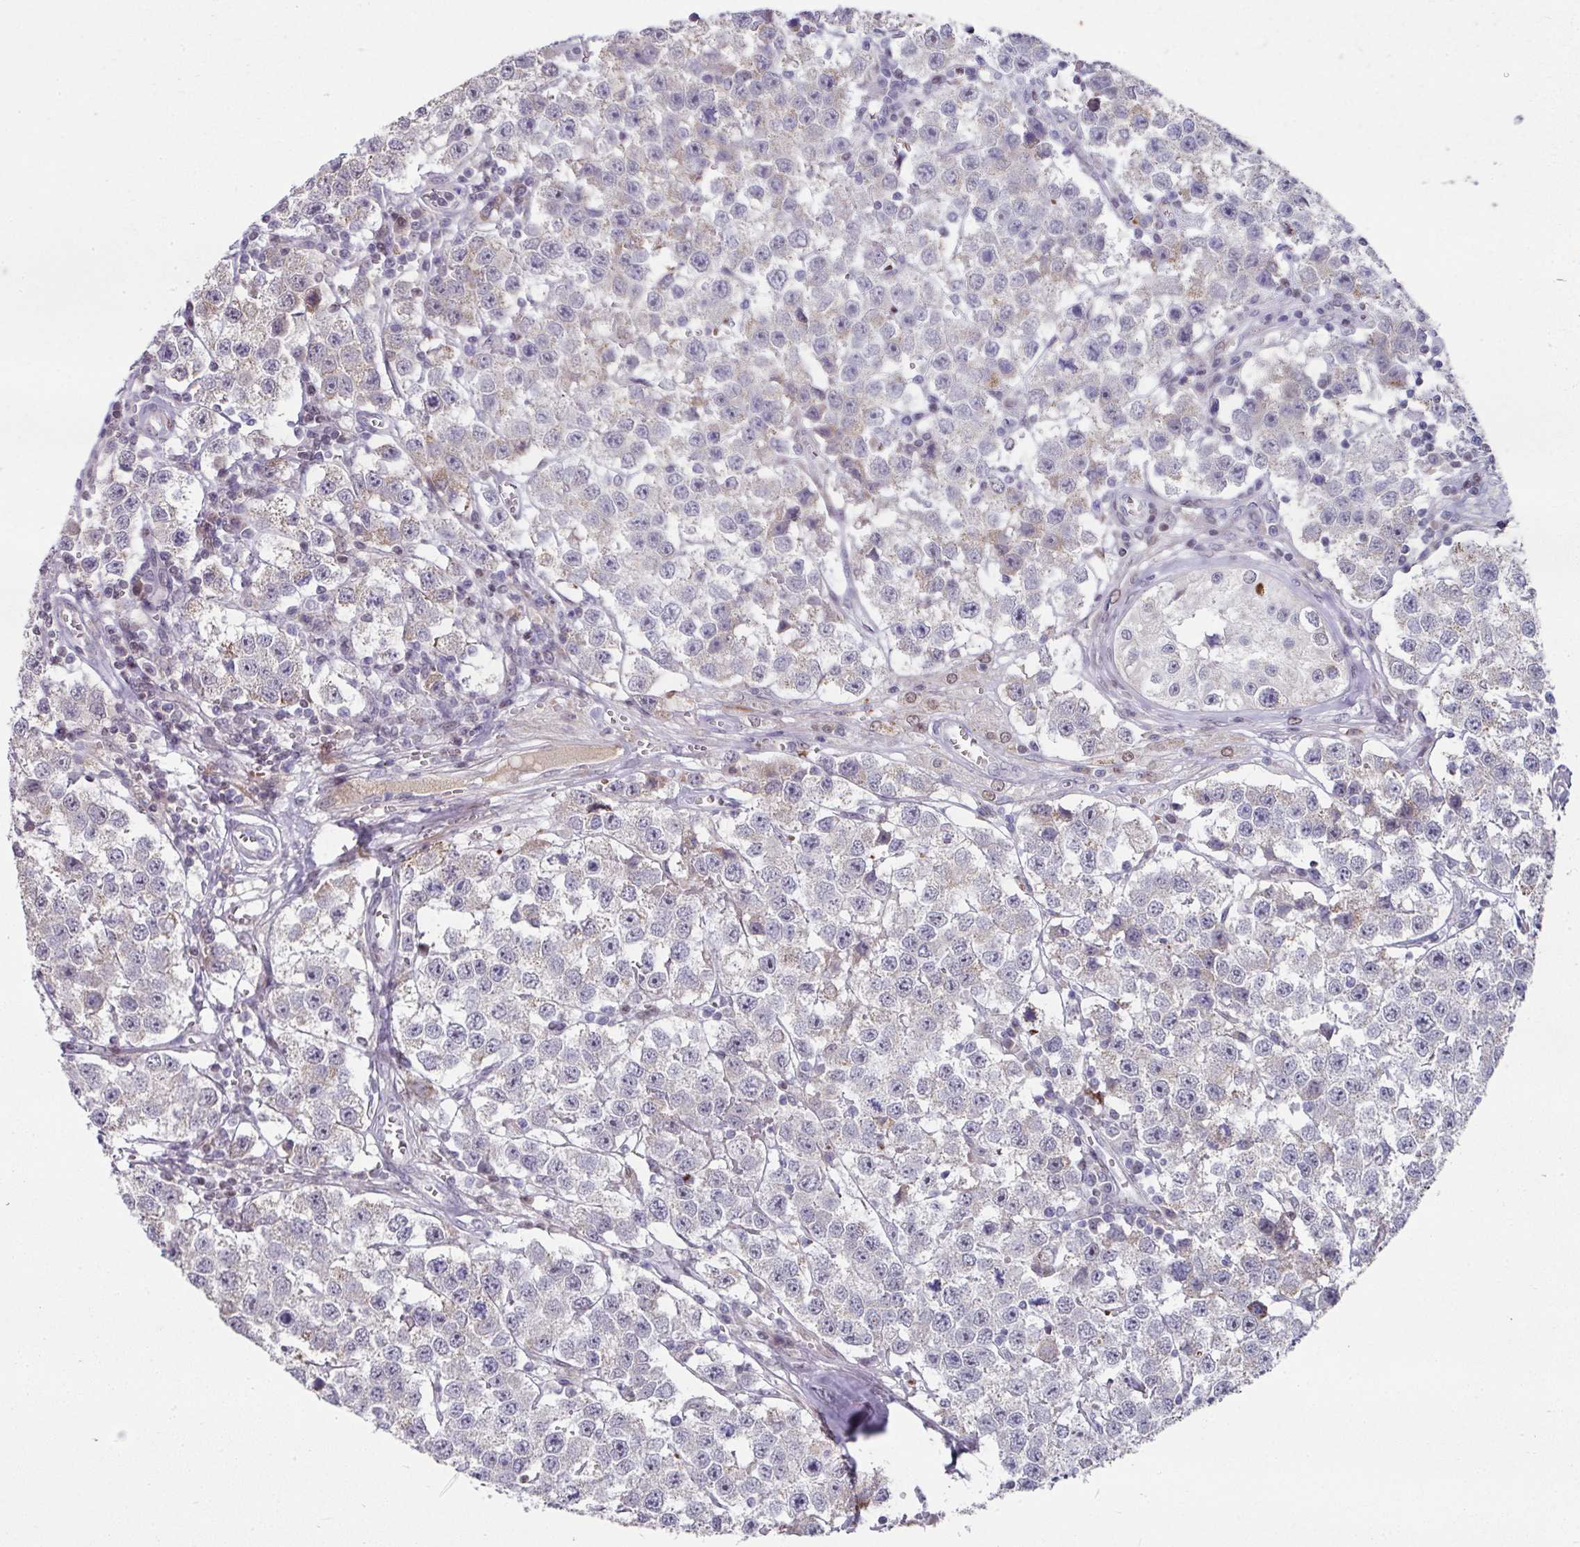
{"staining": {"intensity": "negative", "quantity": "none", "location": "none"}, "tissue": "testis cancer", "cell_type": "Tumor cells", "image_type": "cancer", "snomed": [{"axis": "morphology", "description": "Seminoma, NOS"}, {"axis": "topography", "description": "Testis"}], "caption": "Tumor cells are negative for protein expression in human seminoma (testis). The staining was performed using DAB to visualize the protein expression in brown, while the nuclei were stained in blue with hematoxylin (Magnification: 20x).", "gene": "CBX7", "patient": {"sex": "male", "age": 34}}